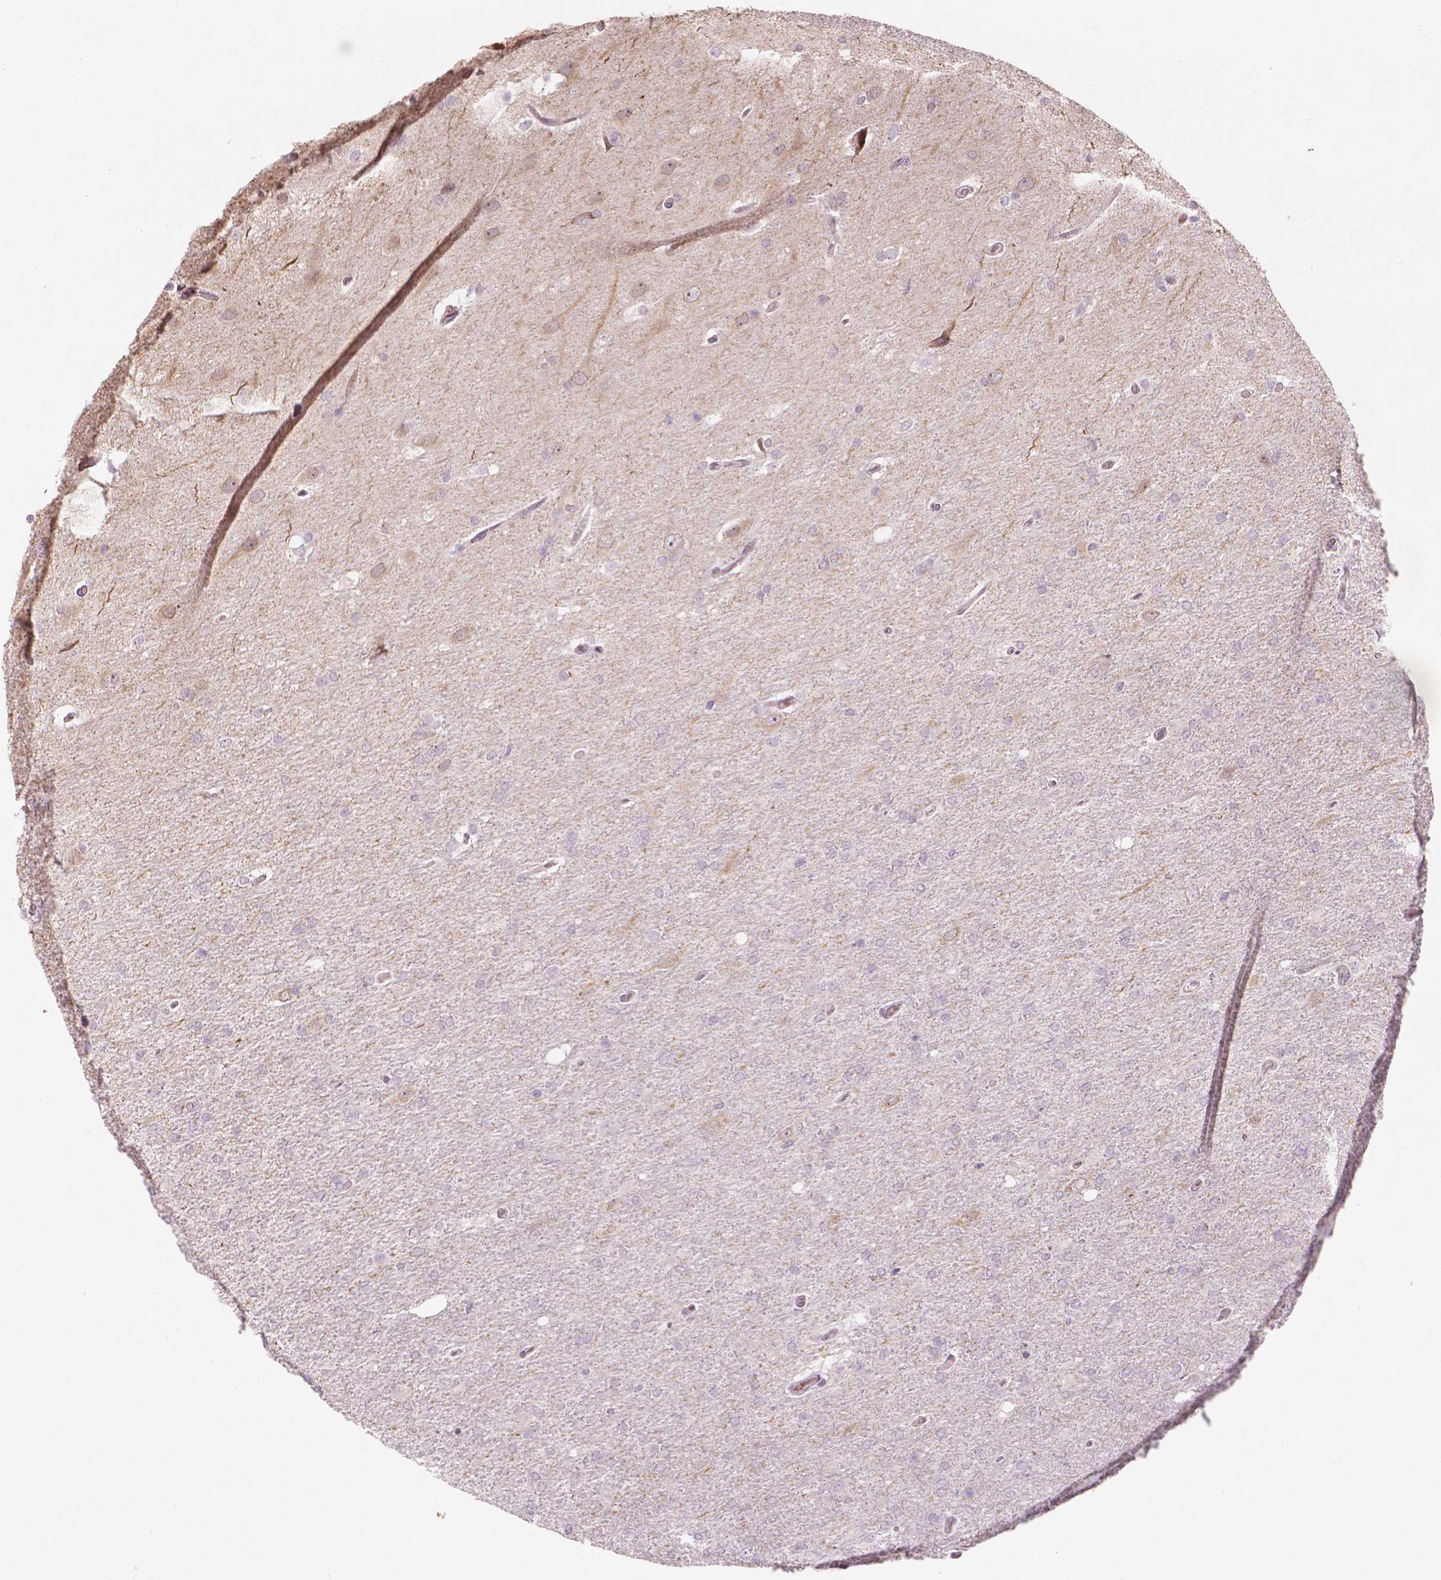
{"staining": {"intensity": "negative", "quantity": "none", "location": "none"}, "tissue": "glioma", "cell_type": "Tumor cells", "image_type": "cancer", "snomed": [{"axis": "morphology", "description": "Glioma, malignant, High grade"}, {"axis": "topography", "description": "Cerebral cortex"}], "caption": "This is an immunohistochemistry histopathology image of malignant high-grade glioma. There is no positivity in tumor cells.", "gene": "IFFO1", "patient": {"sex": "male", "age": 70}}